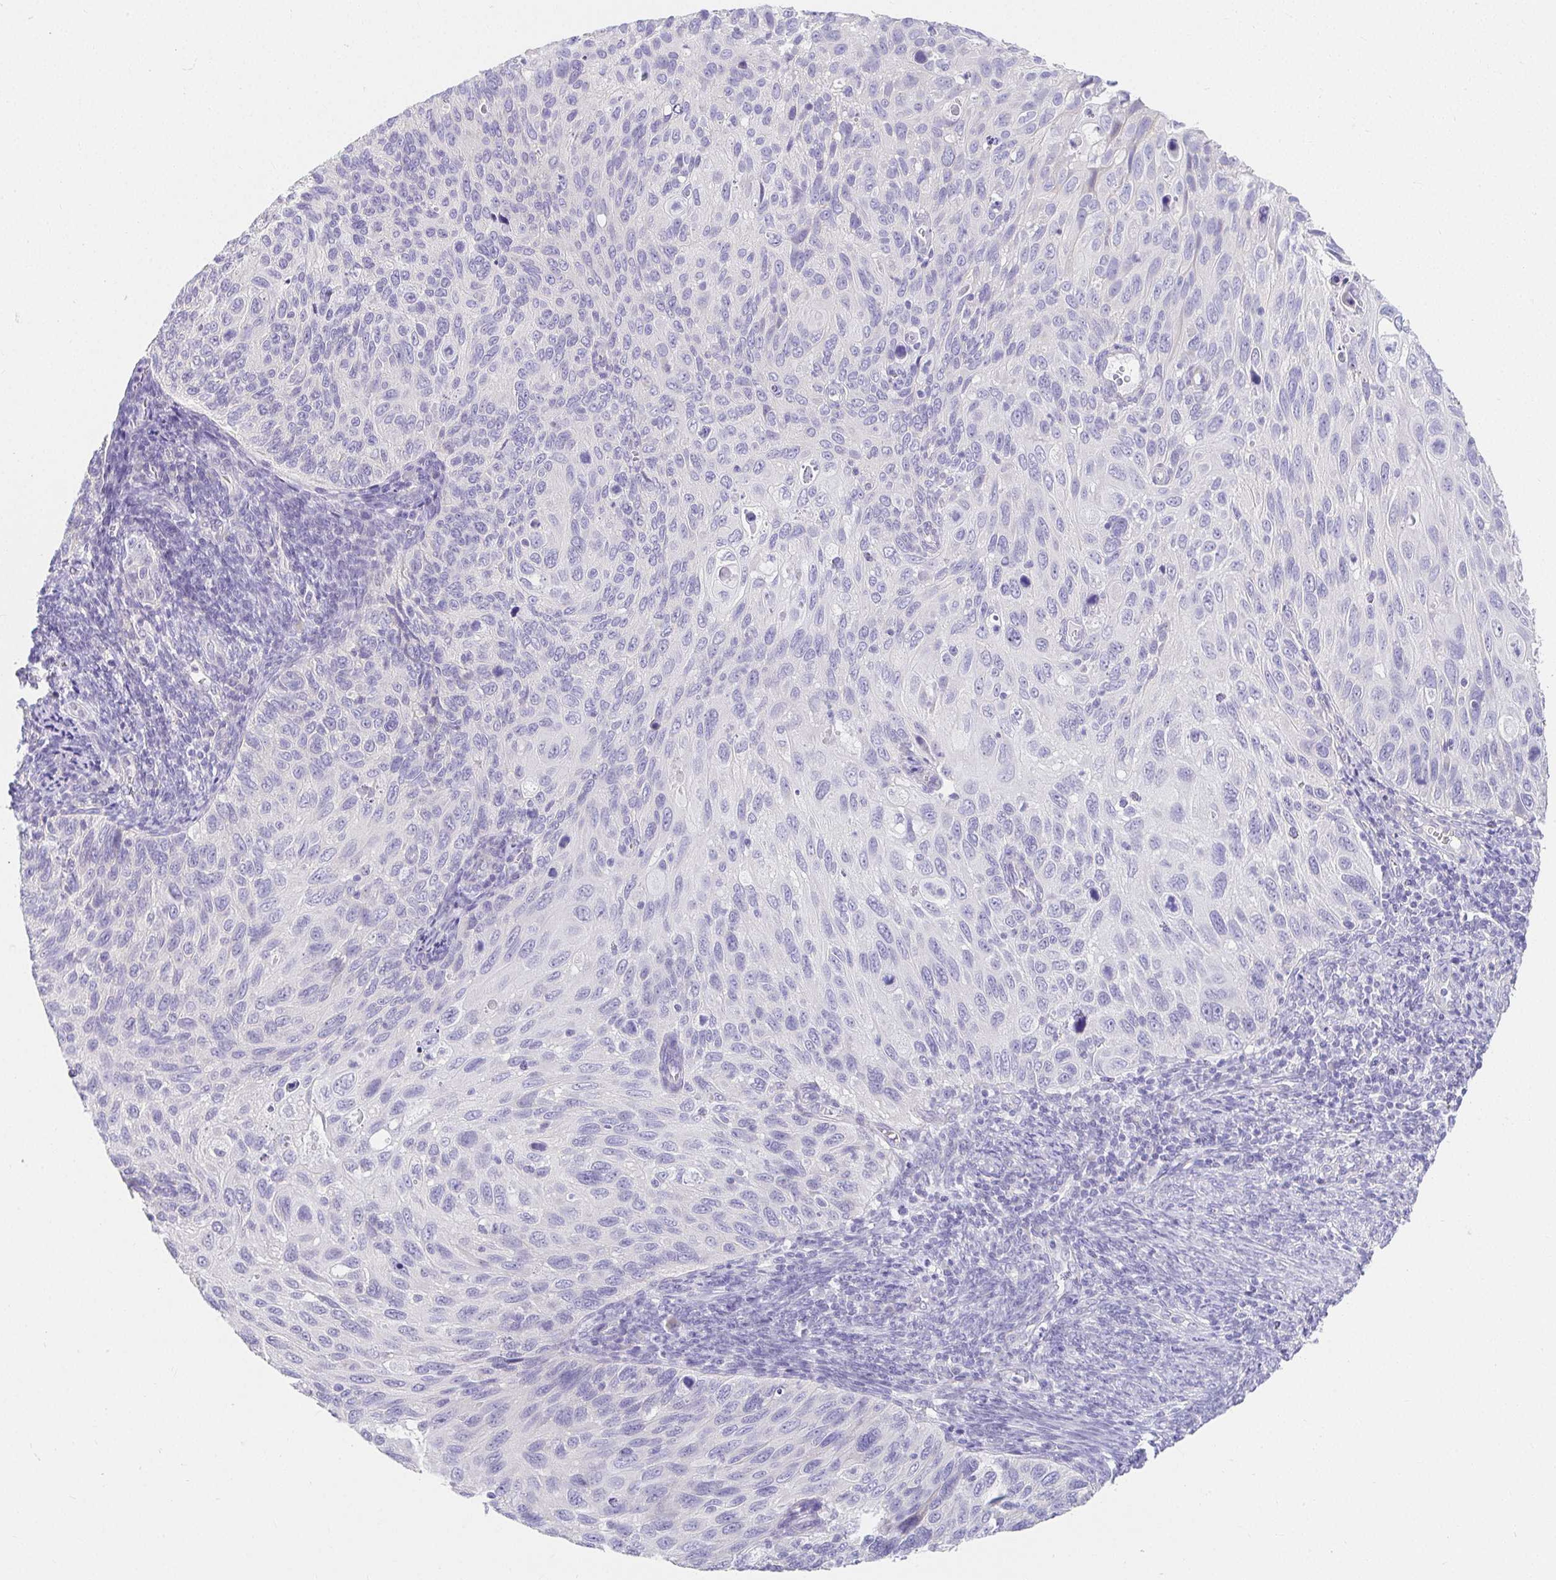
{"staining": {"intensity": "negative", "quantity": "none", "location": "none"}, "tissue": "cervical cancer", "cell_type": "Tumor cells", "image_type": "cancer", "snomed": [{"axis": "morphology", "description": "Squamous cell carcinoma, NOS"}, {"axis": "topography", "description": "Cervix"}], "caption": "Tumor cells show no significant protein expression in cervical cancer.", "gene": "VGLL1", "patient": {"sex": "female", "age": 70}}